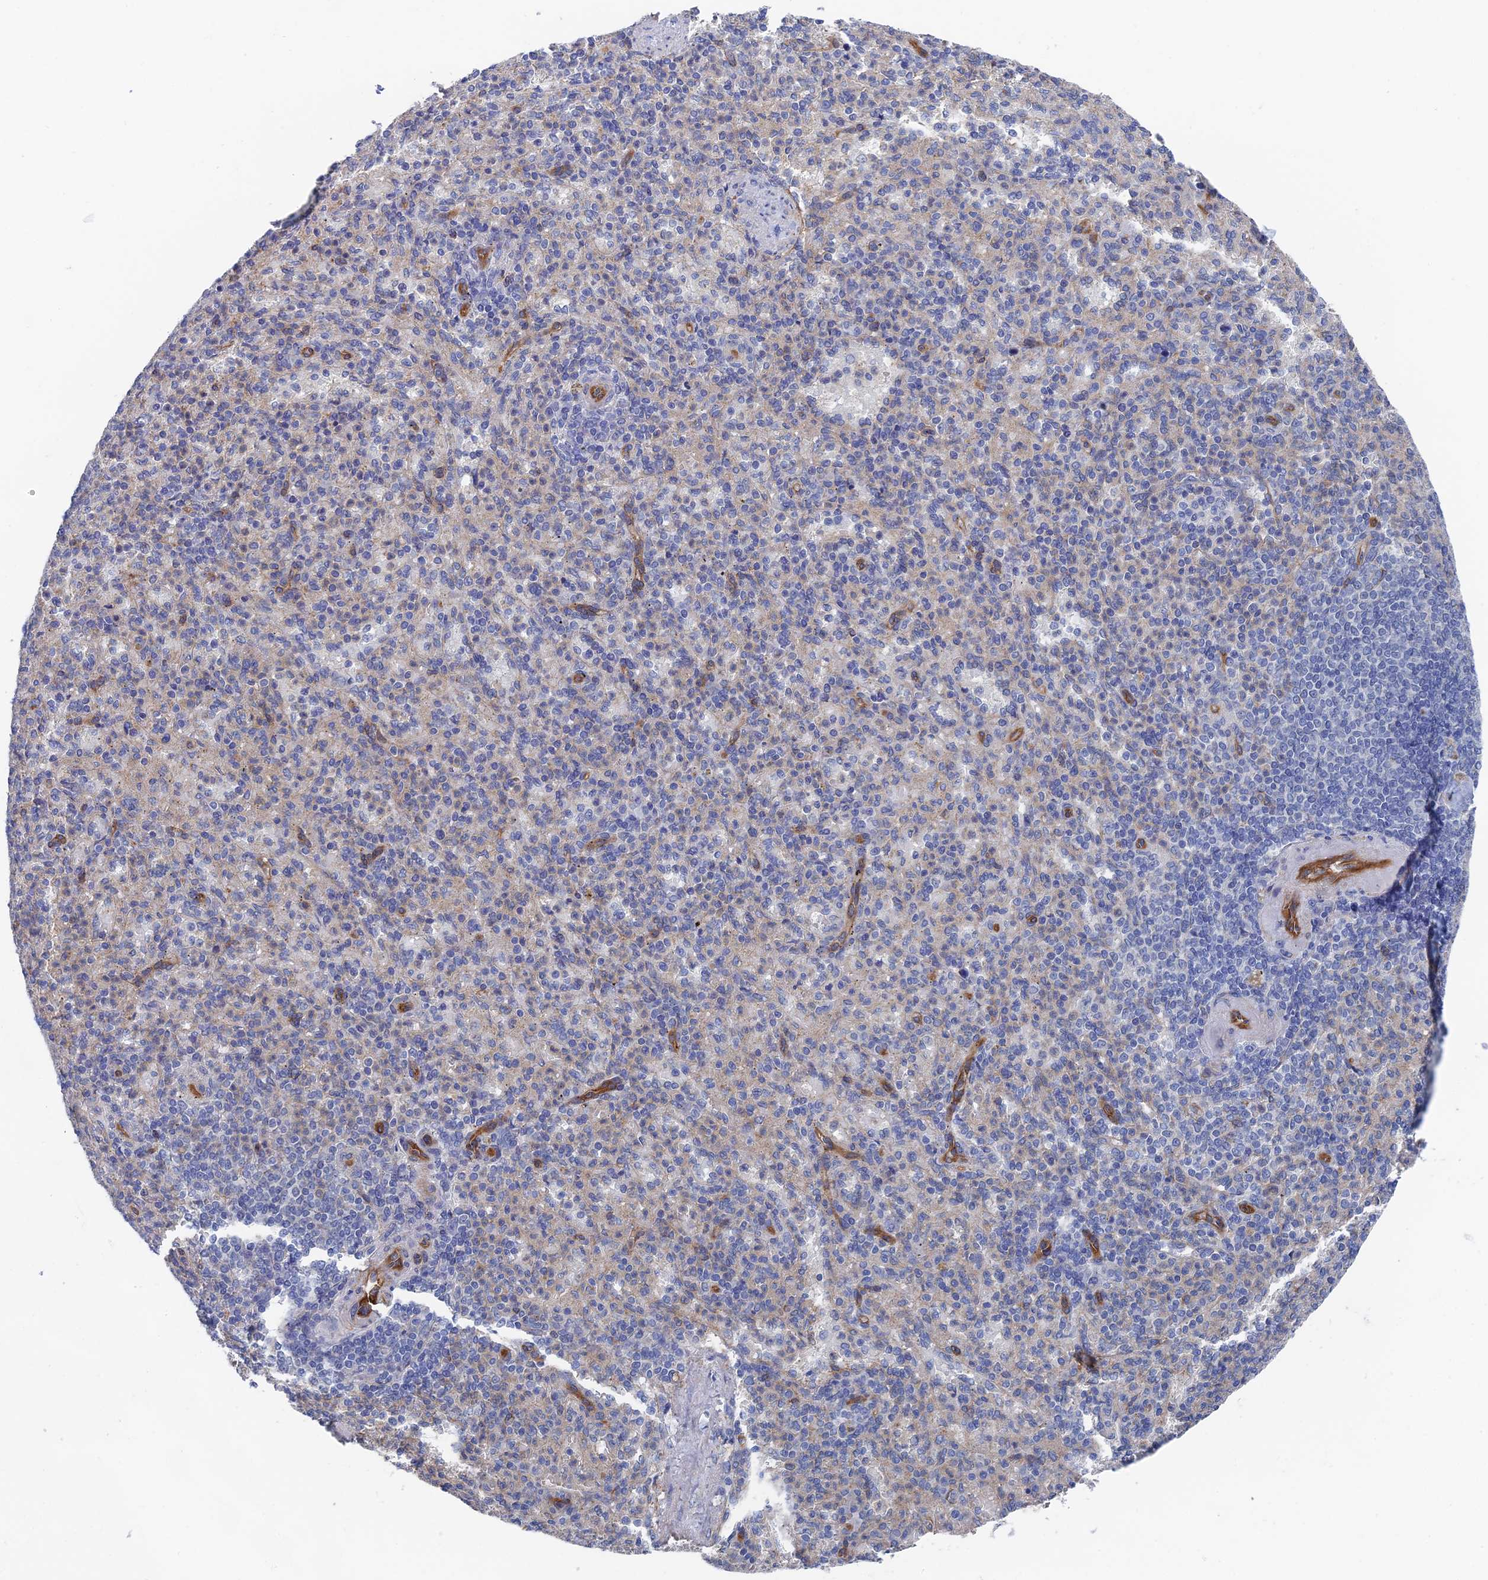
{"staining": {"intensity": "negative", "quantity": "none", "location": "none"}, "tissue": "spleen", "cell_type": "Cells in red pulp", "image_type": "normal", "snomed": [{"axis": "morphology", "description": "Normal tissue, NOS"}, {"axis": "topography", "description": "Spleen"}], "caption": "Cells in red pulp show no significant protein expression in normal spleen. Brightfield microscopy of IHC stained with DAB (brown) and hematoxylin (blue), captured at high magnification.", "gene": "ARAP3", "patient": {"sex": "female", "age": 74}}